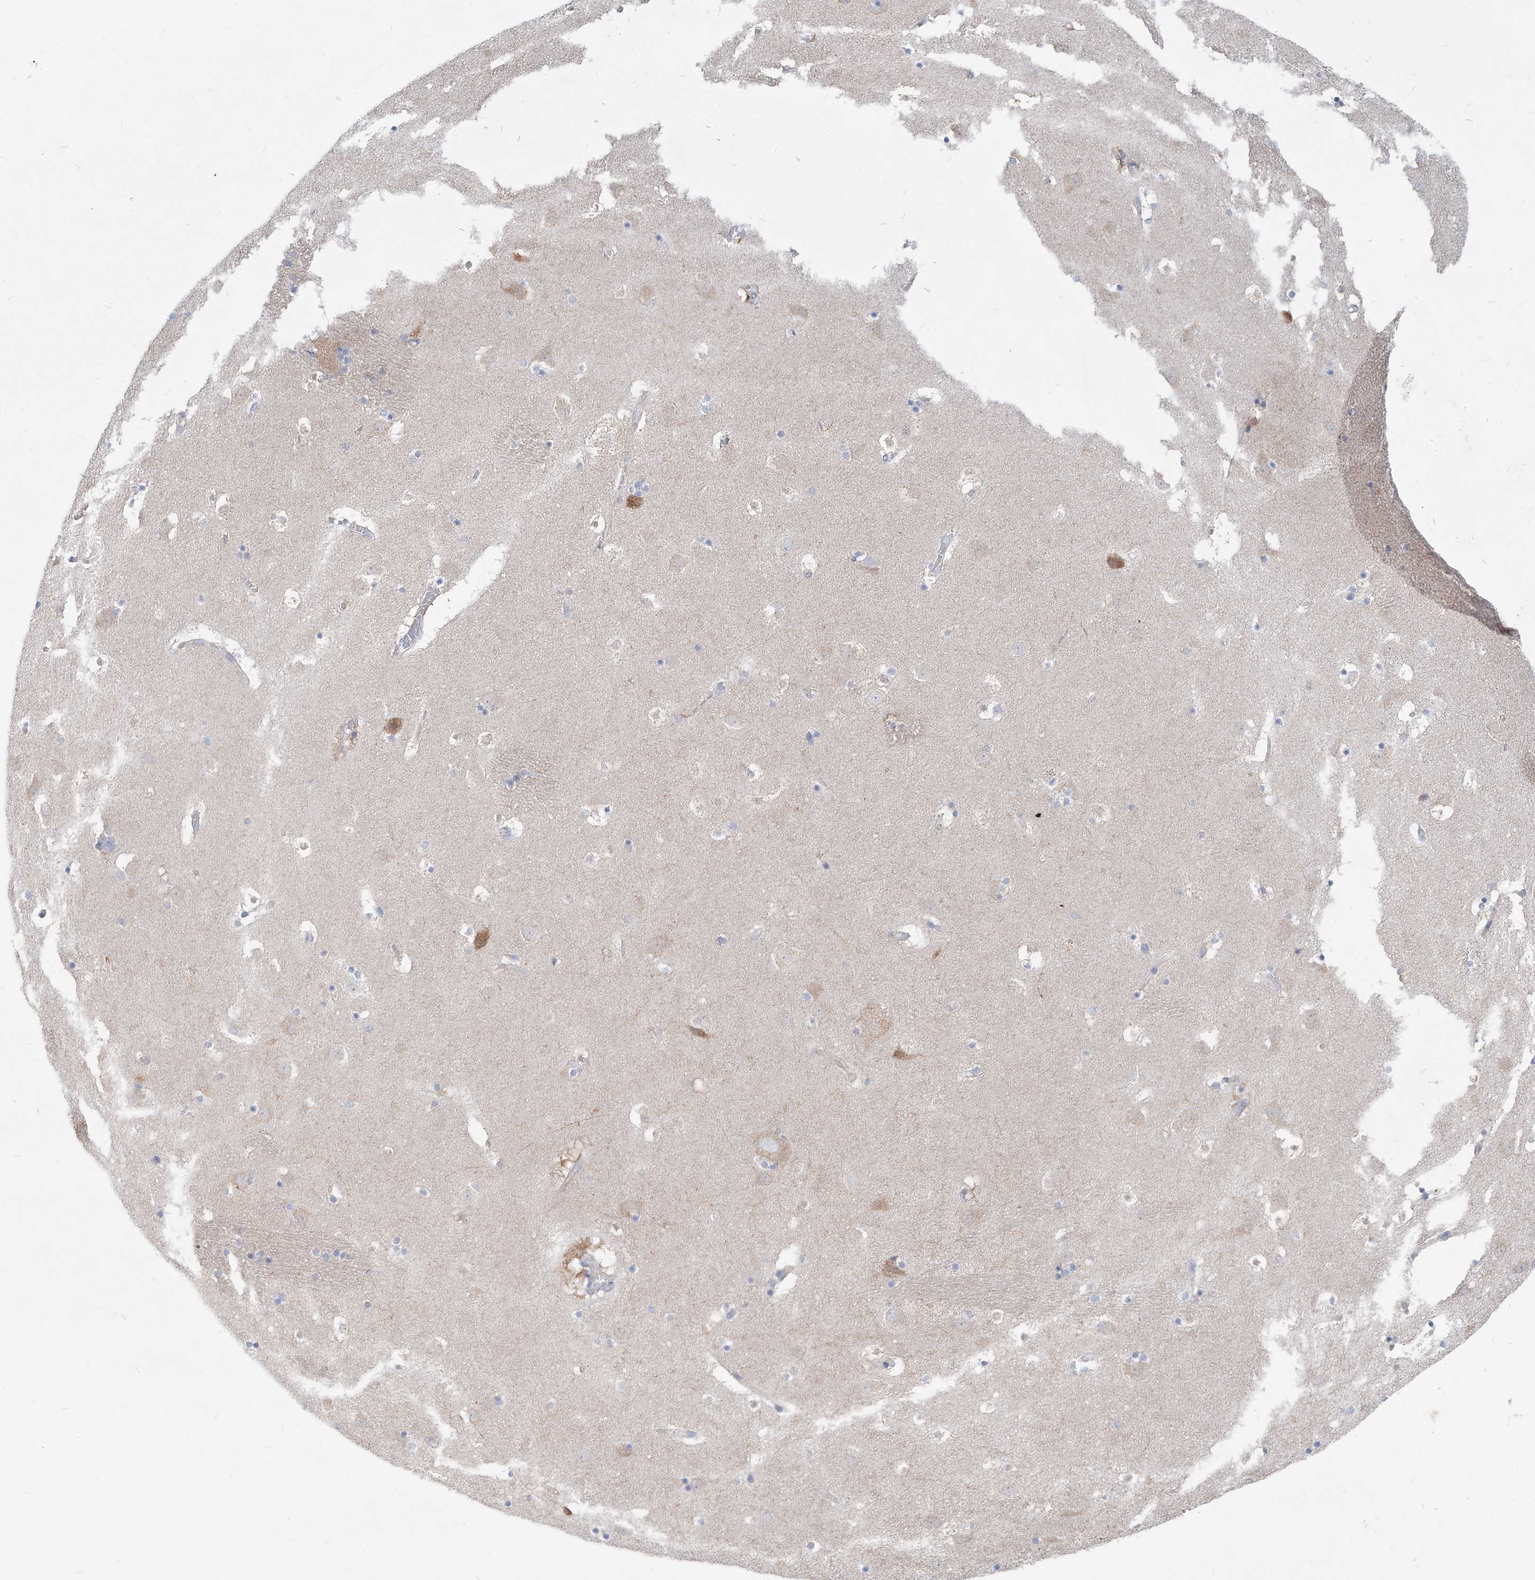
{"staining": {"intensity": "negative", "quantity": "none", "location": "none"}, "tissue": "caudate", "cell_type": "Glial cells", "image_type": "normal", "snomed": [{"axis": "morphology", "description": "Normal tissue, NOS"}, {"axis": "topography", "description": "Lateral ventricle wall"}], "caption": "High power microscopy image of an IHC photomicrograph of benign caudate, revealing no significant positivity in glial cells.", "gene": "UFL1", "patient": {"sex": "male", "age": 45}}